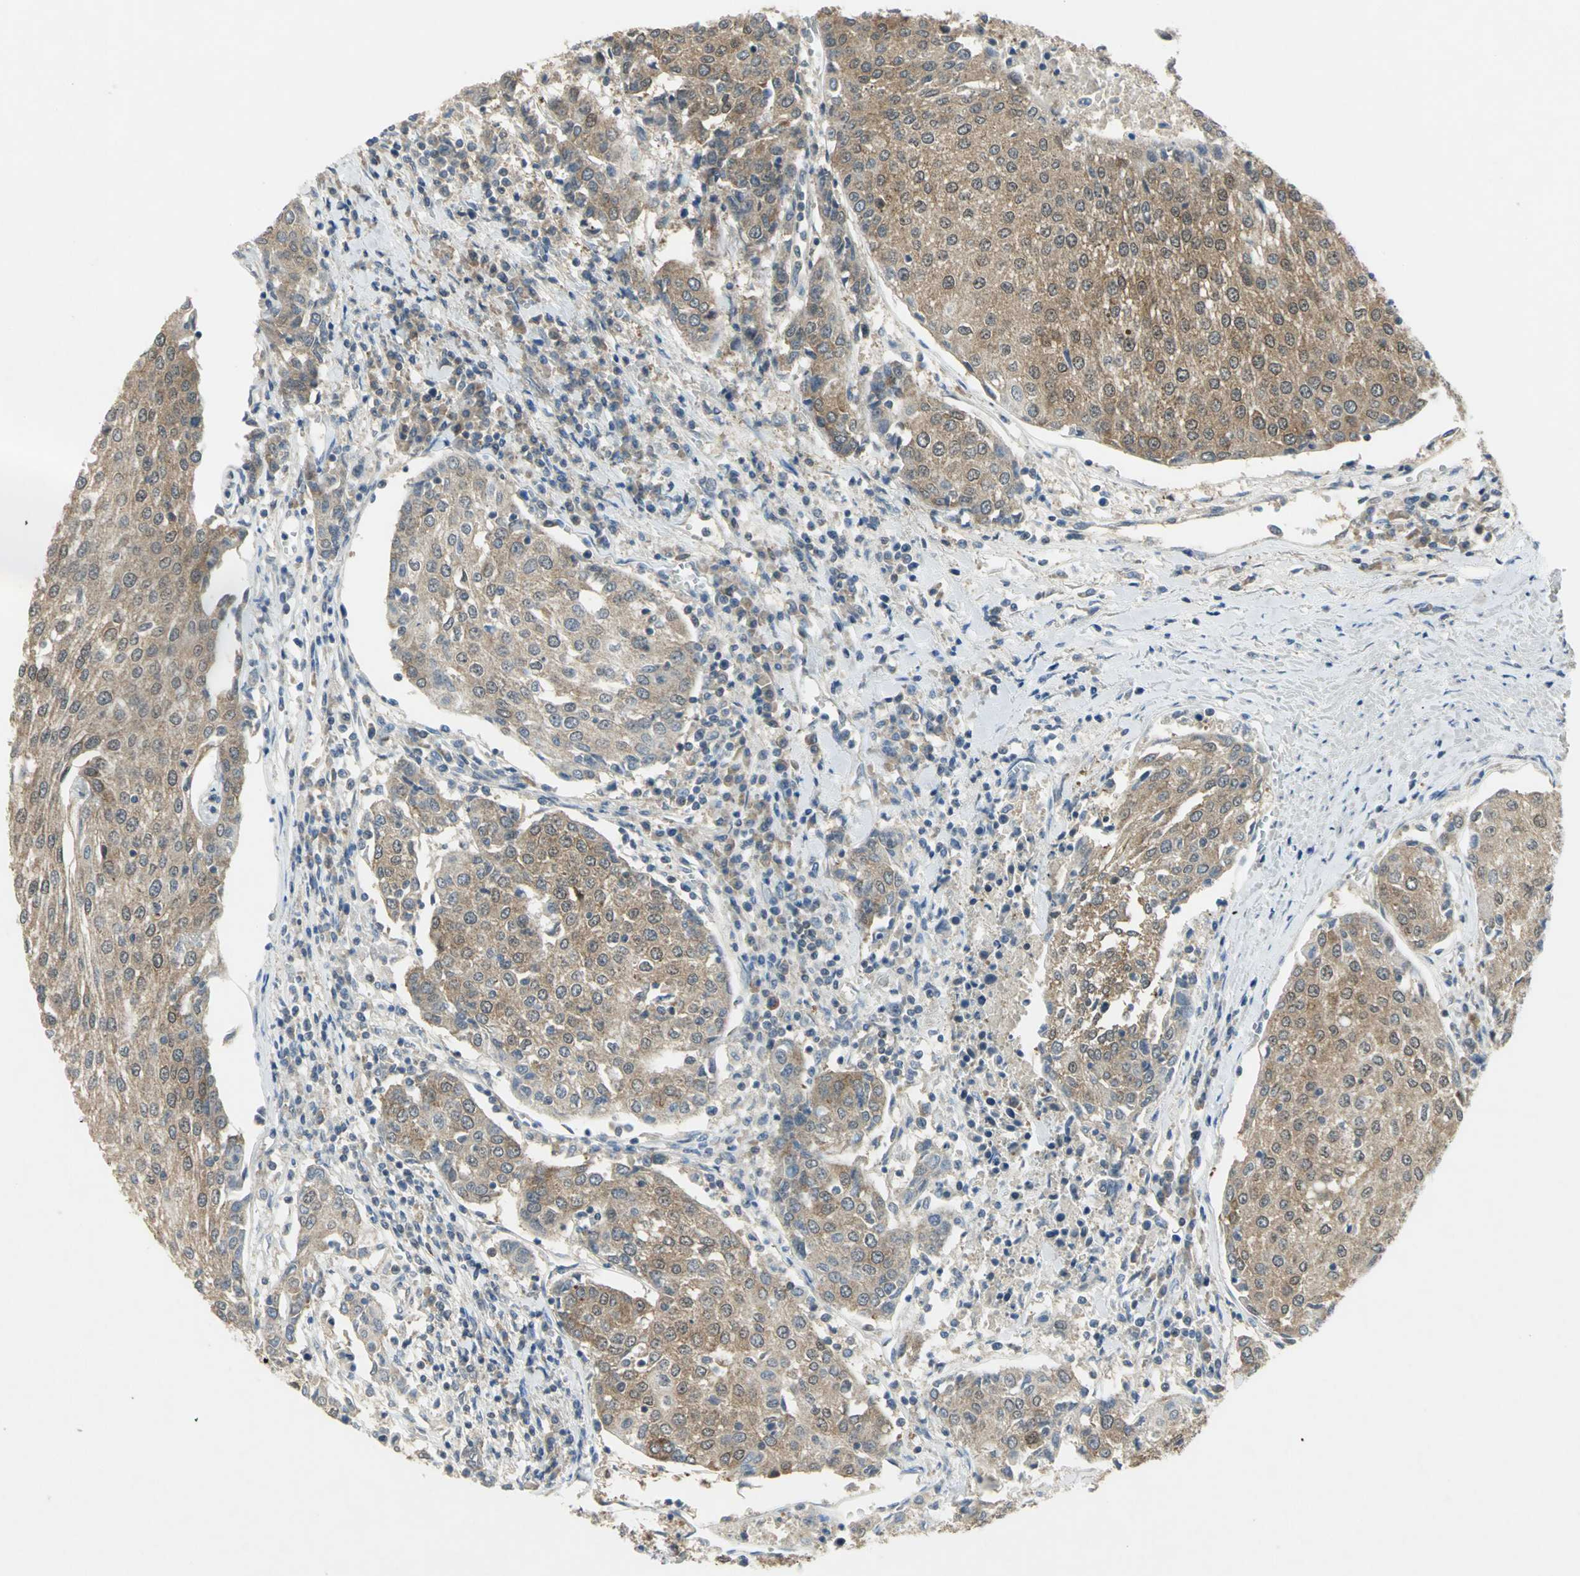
{"staining": {"intensity": "weak", "quantity": ">75%", "location": "cytoplasmic/membranous"}, "tissue": "urothelial cancer", "cell_type": "Tumor cells", "image_type": "cancer", "snomed": [{"axis": "morphology", "description": "Urothelial carcinoma, High grade"}, {"axis": "topography", "description": "Urinary bladder"}], "caption": "Protein staining of urothelial cancer tissue exhibits weak cytoplasmic/membranous staining in about >75% of tumor cells. (Brightfield microscopy of DAB IHC at high magnification).", "gene": "PPIA", "patient": {"sex": "female", "age": 85}}